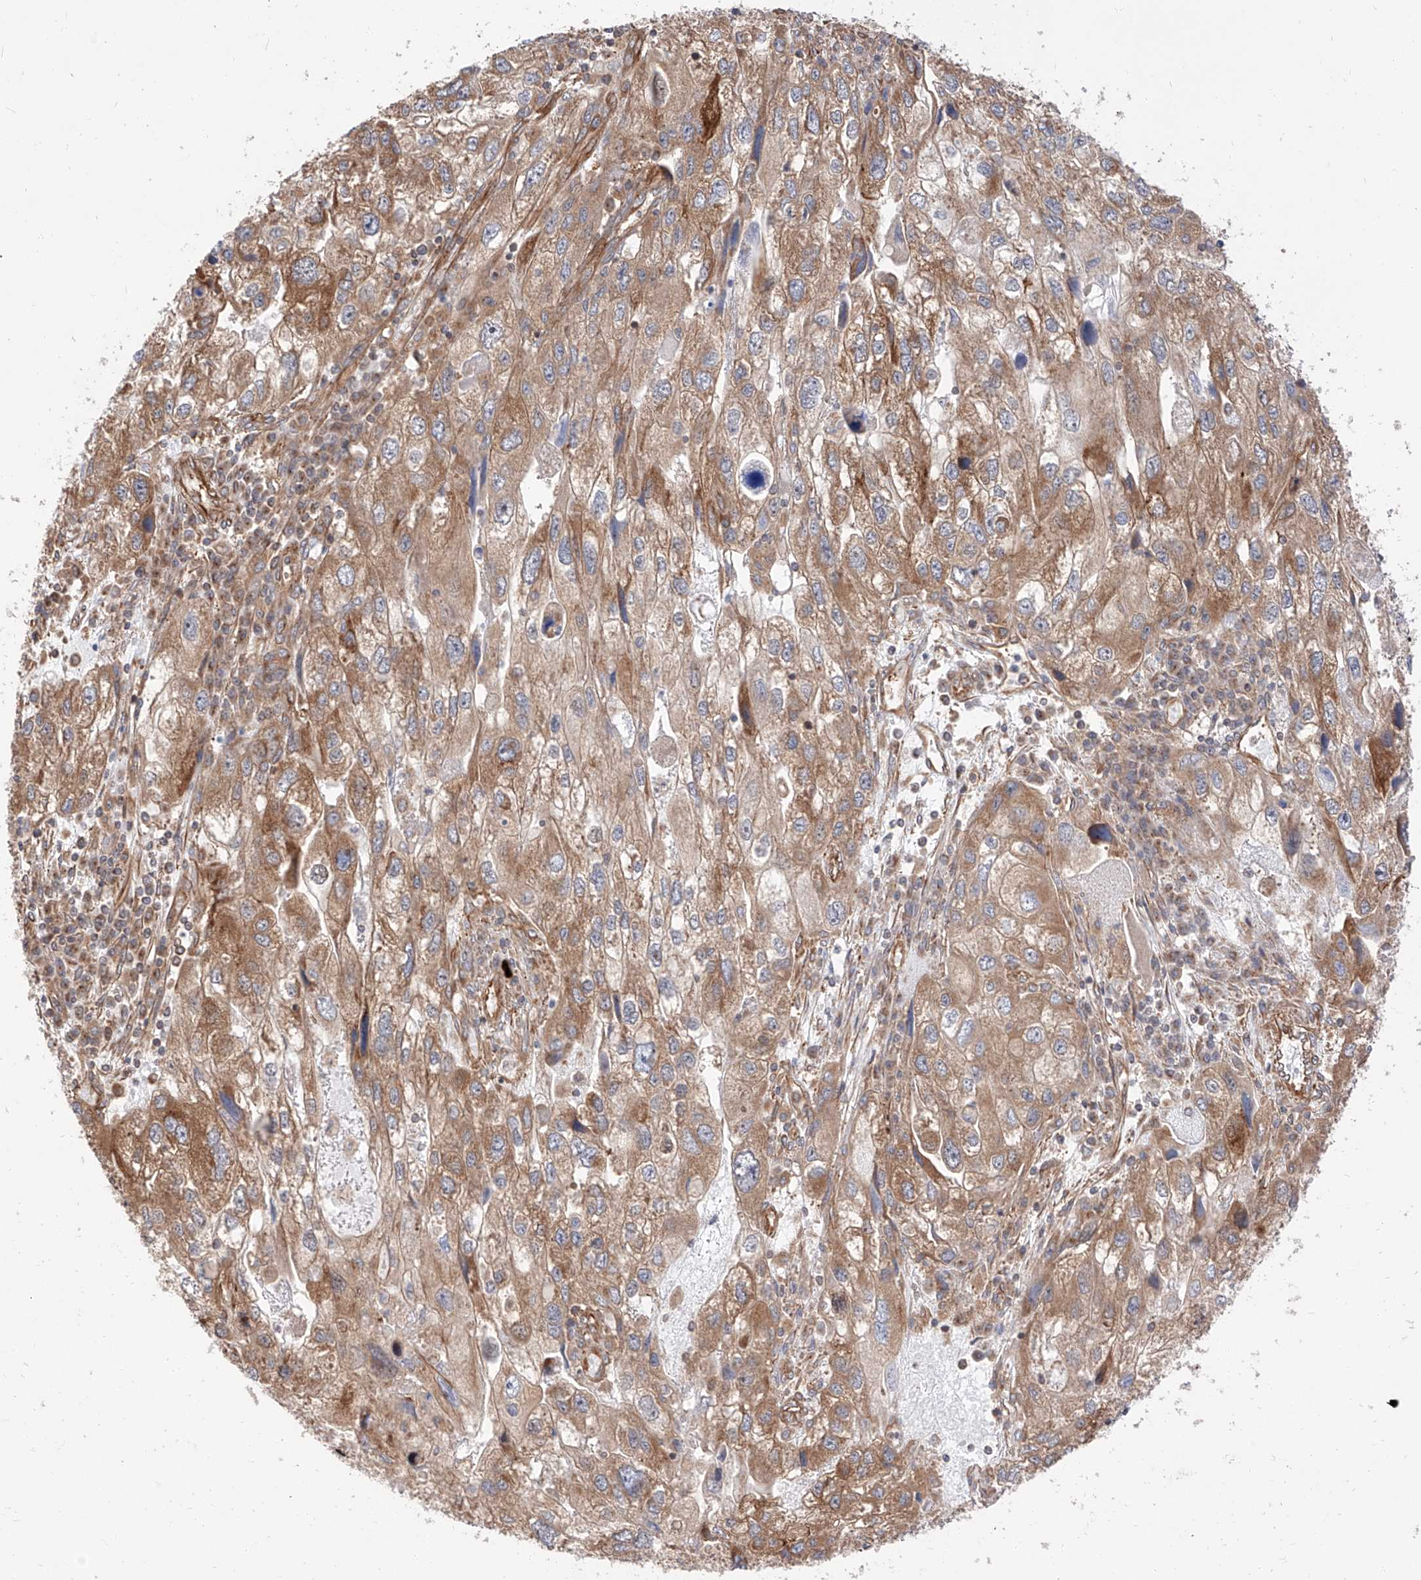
{"staining": {"intensity": "moderate", "quantity": ">75%", "location": "cytoplasmic/membranous"}, "tissue": "endometrial cancer", "cell_type": "Tumor cells", "image_type": "cancer", "snomed": [{"axis": "morphology", "description": "Adenocarcinoma, NOS"}, {"axis": "topography", "description": "Endometrium"}], "caption": "Protein expression analysis of endometrial cancer demonstrates moderate cytoplasmic/membranous expression in about >75% of tumor cells. (DAB = brown stain, brightfield microscopy at high magnification).", "gene": "ISCA2", "patient": {"sex": "female", "age": 49}}